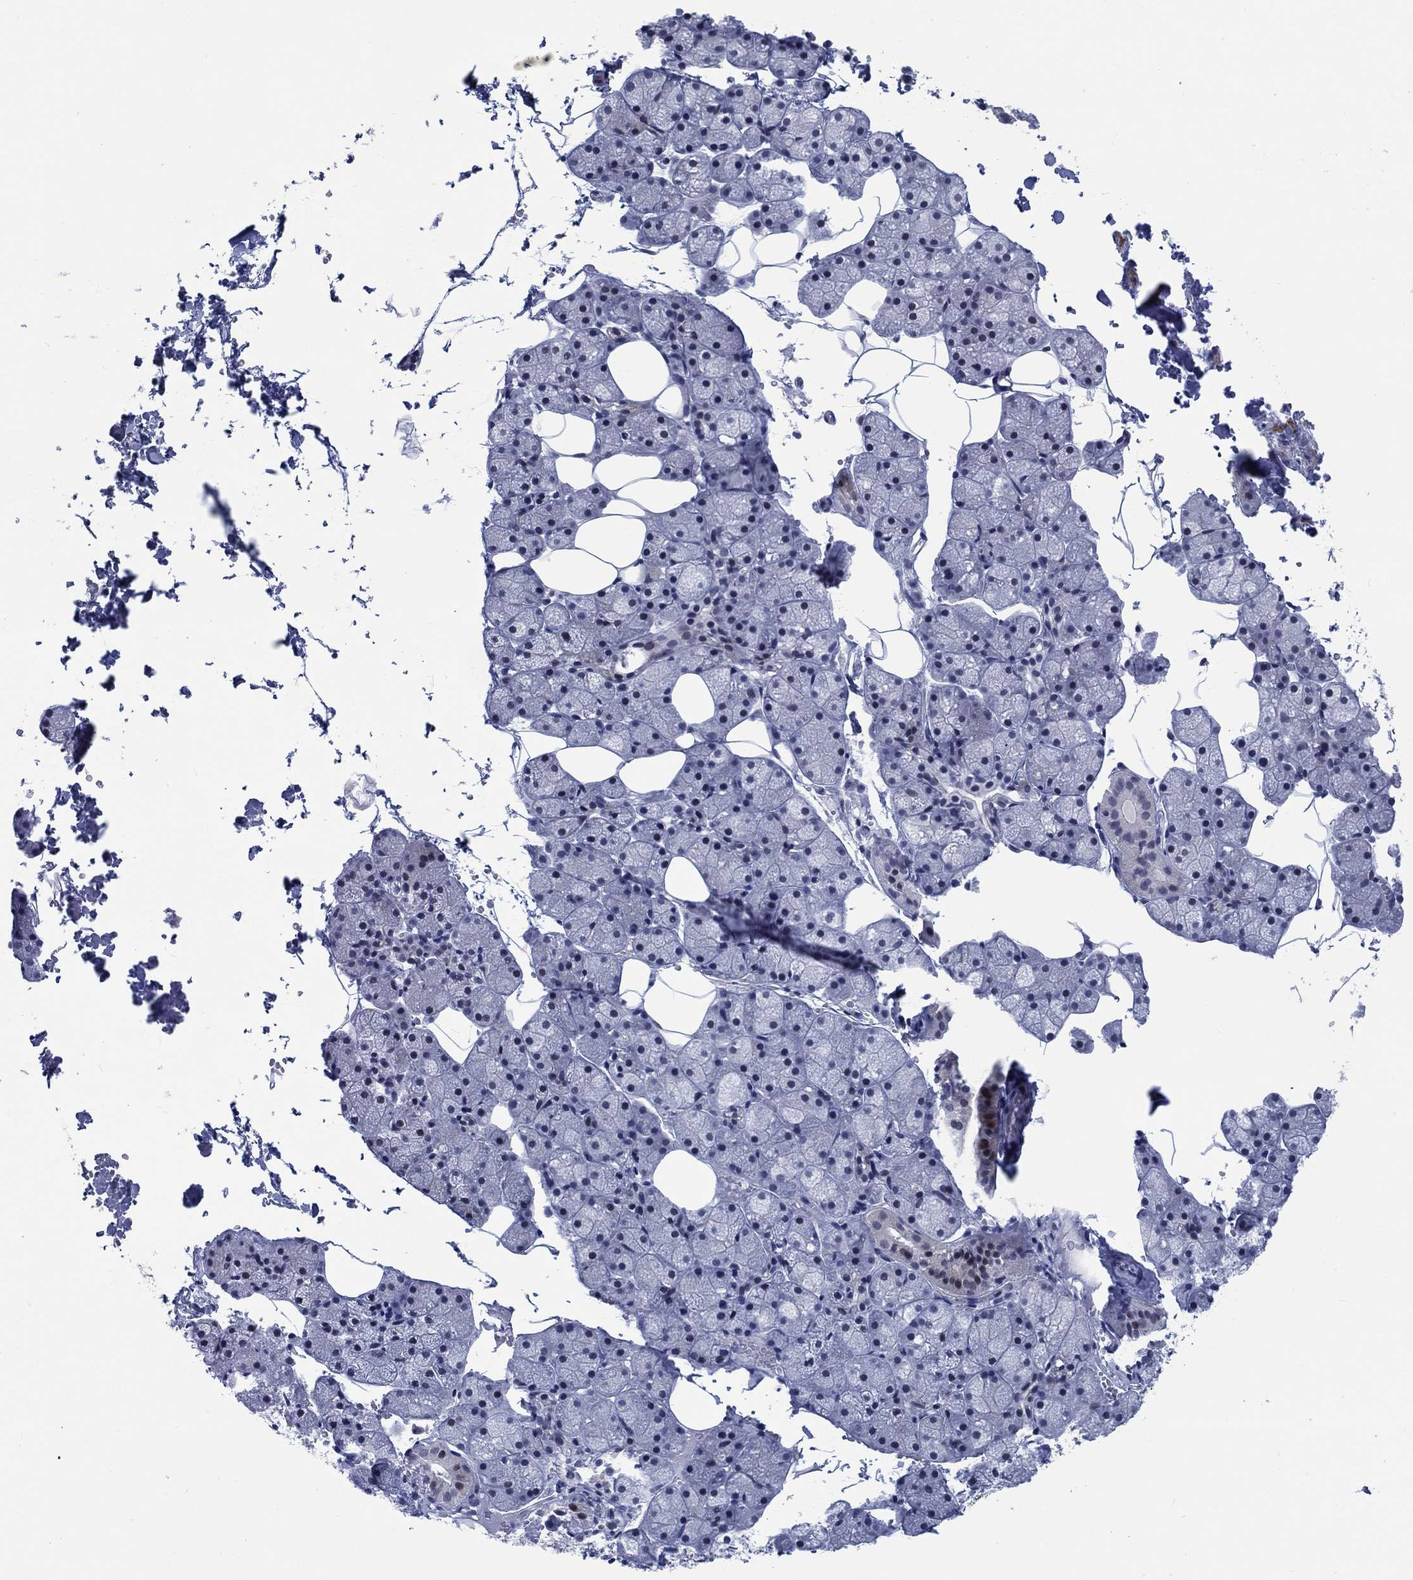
{"staining": {"intensity": "strong", "quantity": "<25%", "location": "nuclear"}, "tissue": "salivary gland", "cell_type": "Glandular cells", "image_type": "normal", "snomed": [{"axis": "morphology", "description": "Normal tissue, NOS"}, {"axis": "topography", "description": "Salivary gland"}], "caption": "Immunohistochemical staining of normal human salivary gland reveals medium levels of strong nuclear staining in approximately <25% of glandular cells. (Stains: DAB in brown, nuclei in blue, Microscopy: brightfield microscopy at high magnification).", "gene": "NEU3", "patient": {"sex": "male", "age": 38}}